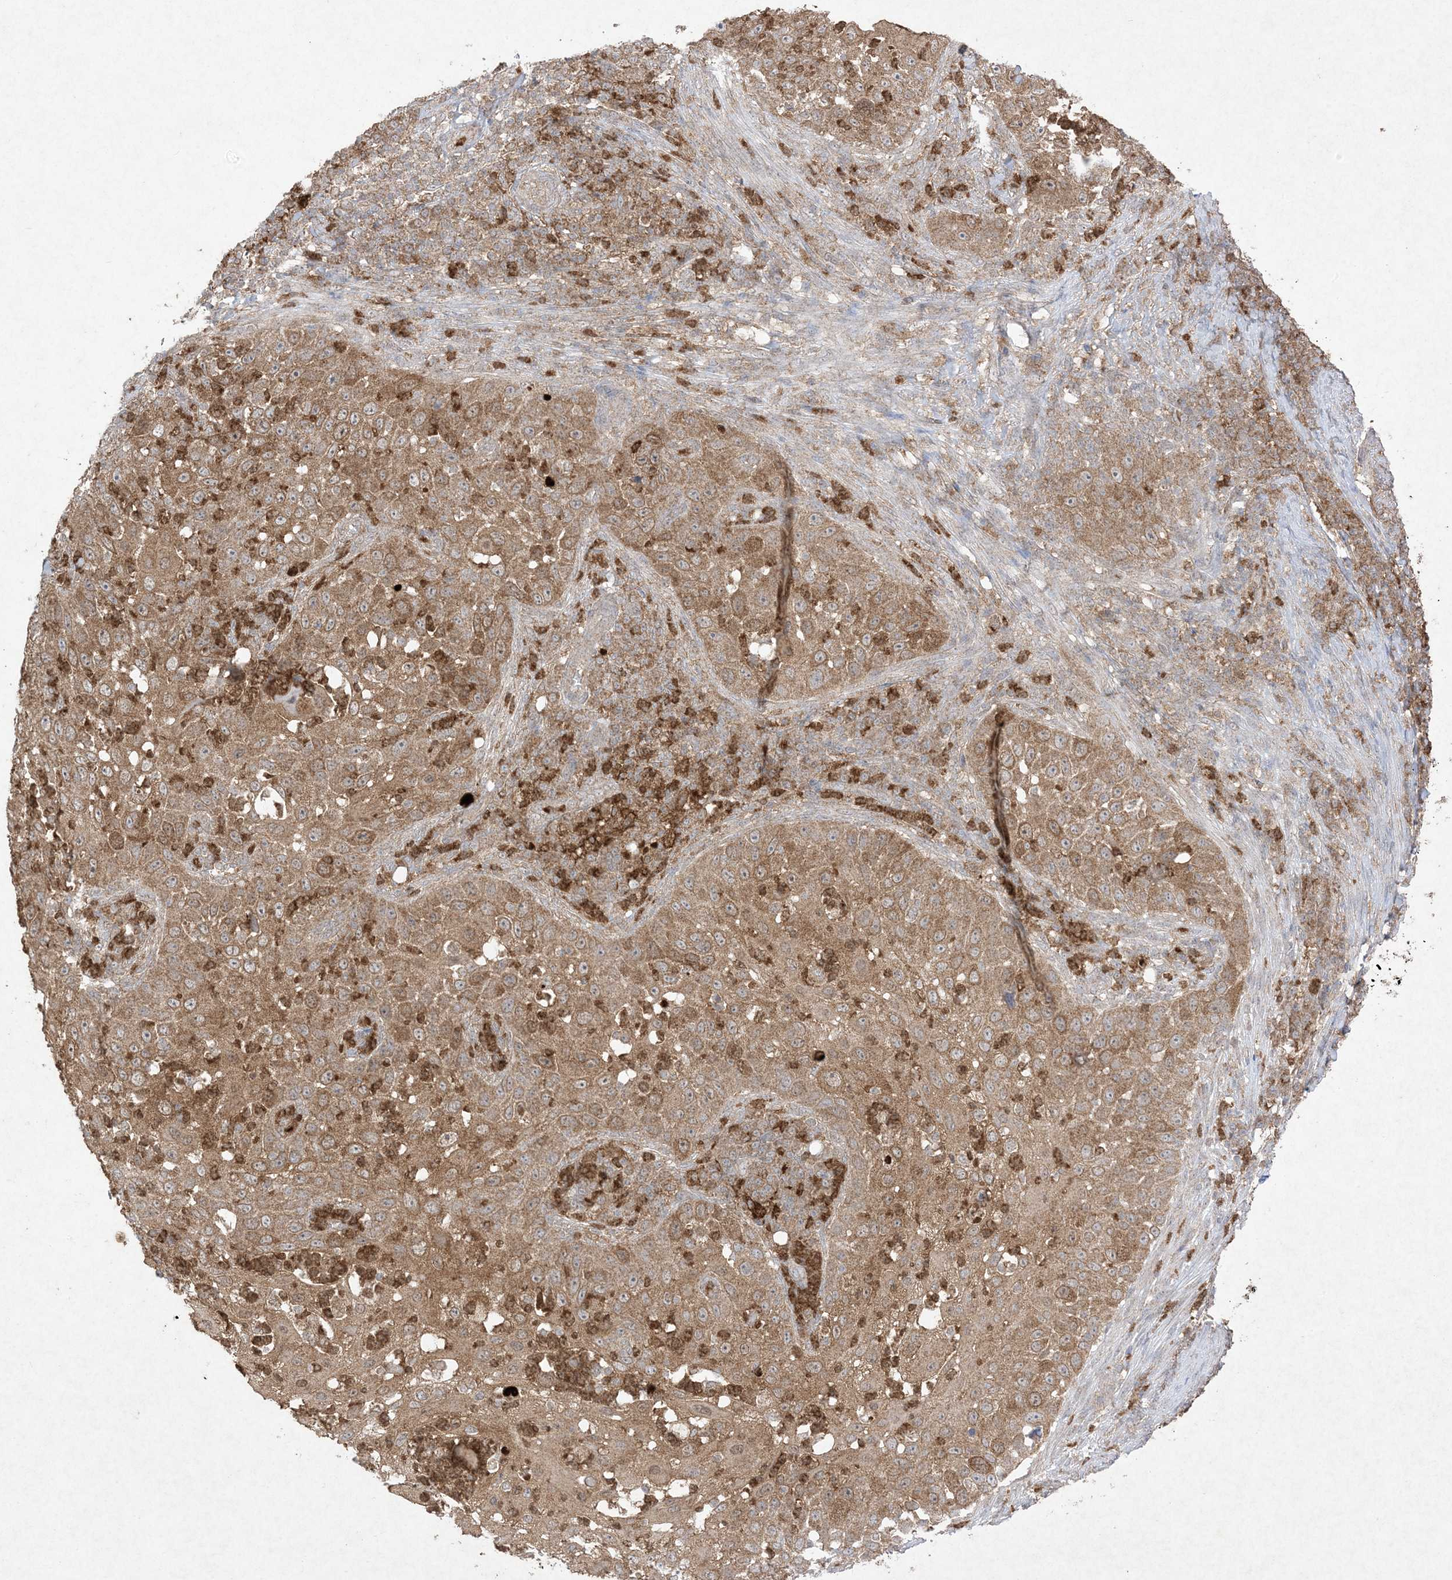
{"staining": {"intensity": "moderate", "quantity": ">75%", "location": "cytoplasmic/membranous"}, "tissue": "skin cancer", "cell_type": "Tumor cells", "image_type": "cancer", "snomed": [{"axis": "morphology", "description": "Squamous cell carcinoma, NOS"}, {"axis": "topography", "description": "Skin"}], "caption": "This is an image of immunohistochemistry (IHC) staining of skin cancer, which shows moderate expression in the cytoplasmic/membranous of tumor cells.", "gene": "UBE2C", "patient": {"sex": "female", "age": 44}}